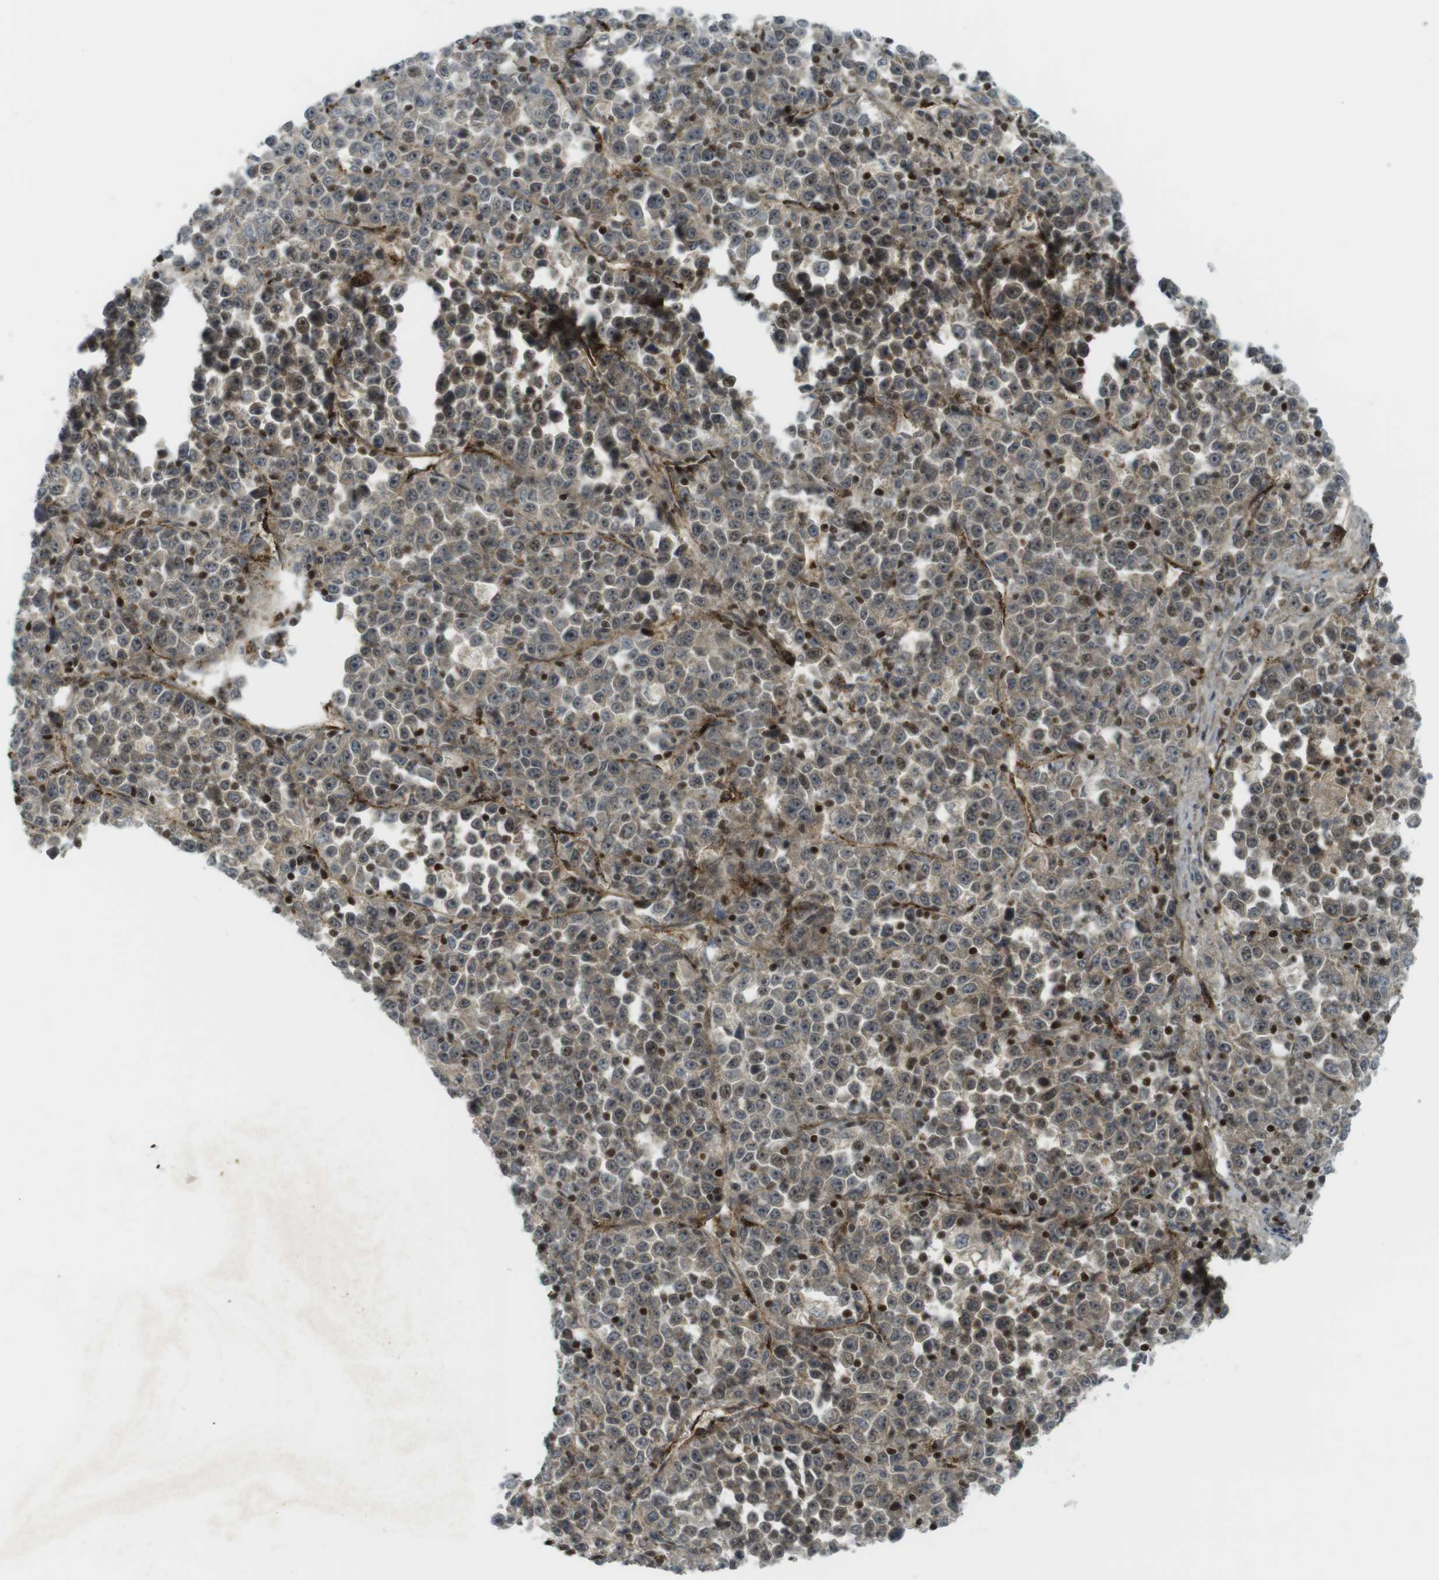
{"staining": {"intensity": "weak", "quantity": ">75%", "location": "cytoplasmic/membranous,nuclear"}, "tissue": "stomach cancer", "cell_type": "Tumor cells", "image_type": "cancer", "snomed": [{"axis": "morphology", "description": "Normal tissue, NOS"}, {"axis": "morphology", "description": "Adenocarcinoma, NOS"}, {"axis": "topography", "description": "Stomach, upper"}, {"axis": "topography", "description": "Stomach"}], "caption": "Stomach cancer stained with immunohistochemistry exhibits weak cytoplasmic/membranous and nuclear expression in about >75% of tumor cells.", "gene": "PPP1R13B", "patient": {"sex": "male", "age": 59}}